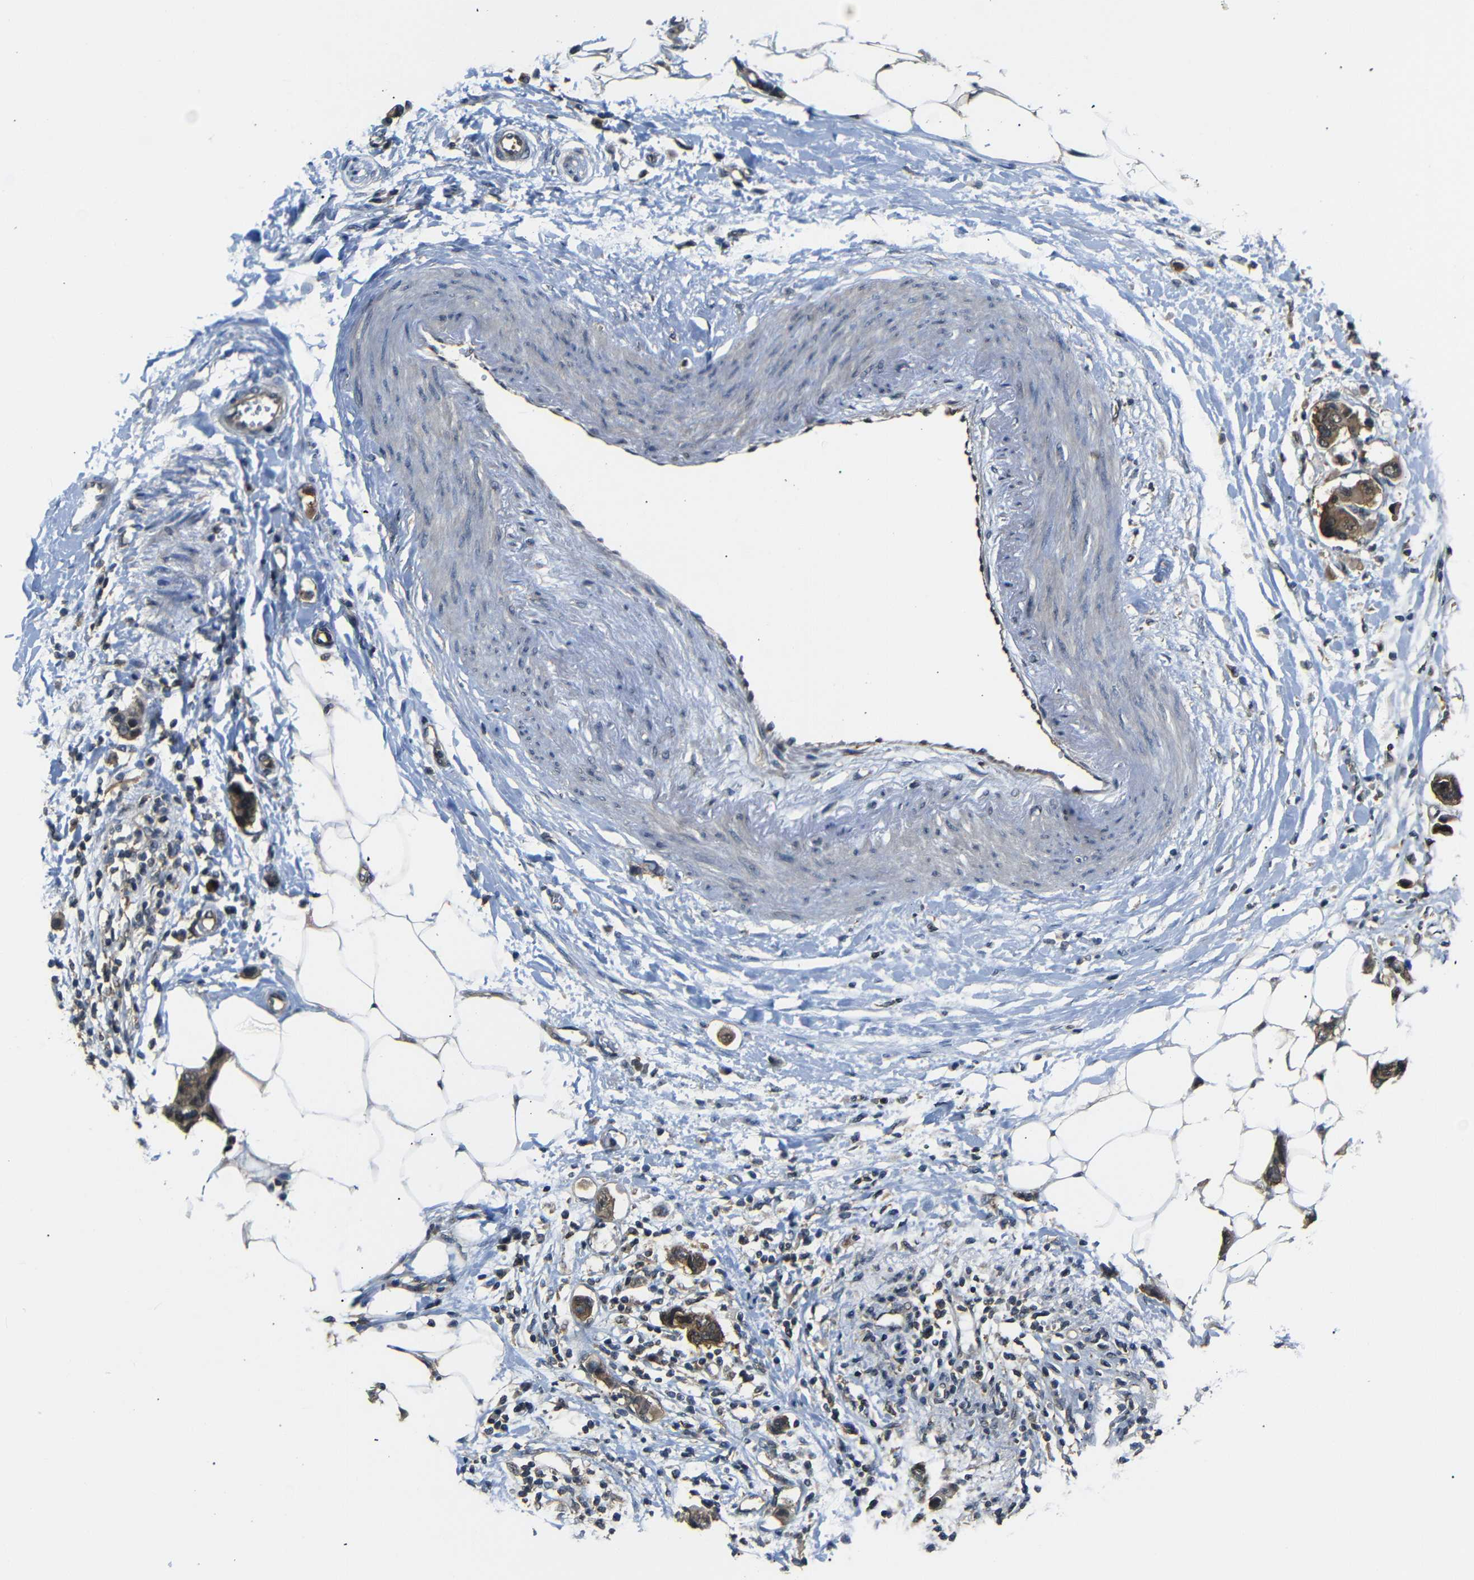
{"staining": {"intensity": "moderate", "quantity": ">75%", "location": "cytoplasmic/membranous"}, "tissue": "breast cancer", "cell_type": "Tumor cells", "image_type": "cancer", "snomed": [{"axis": "morphology", "description": "Normal tissue, NOS"}, {"axis": "morphology", "description": "Duct carcinoma"}, {"axis": "topography", "description": "Breast"}], "caption": "There is medium levels of moderate cytoplasmic/membranous staining in tumor cells of breast cancer, as demonstrated by immunohistochemical staining (brown color).", "gene": "UBXN1", "patient": {"sex": "female", "age": 50}}